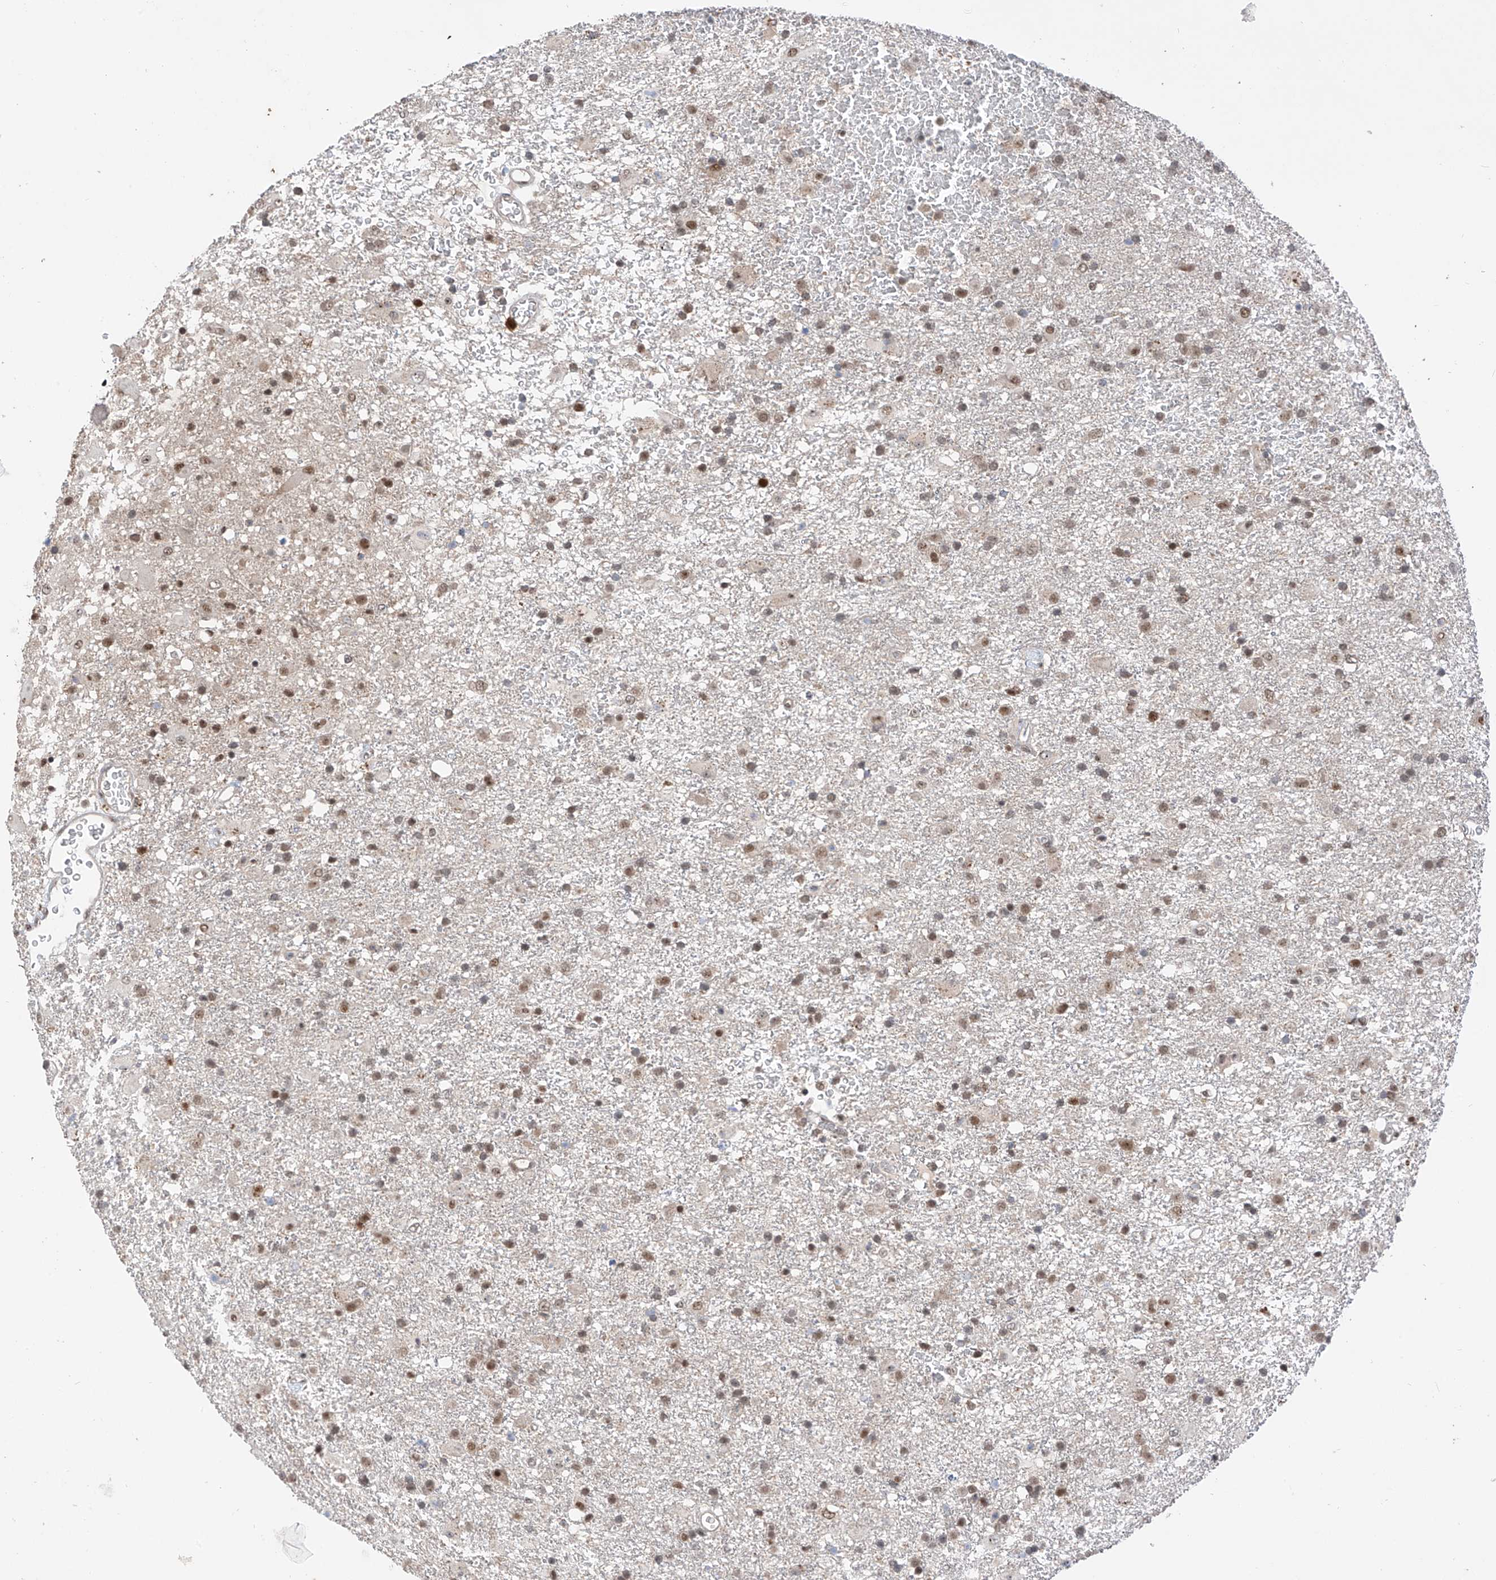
{"staining": {"intensity": "moderate", "quantity": ">75%", "location": "nuclear"}, "tissue": "glioma", "cell_type": "Tumor cells", "image_type": "cancer", "snomed": [{"axis": "morphology", "description": "Glioma, malignant, Low grade"}, {"axis": "topography", "description": "Brain"}], "caption": "A medium amount of moderate nuclear staining is present in approximately >75% of tumor cells in malignant glioma (low-grade) tissue. The staining is performed using DAB brown chromogen to label protein expression. The nuclei are counter-stained blue using hematoxylin.", "gene": "RPAIN", "patient": {"sex": "male", "age": 65}}